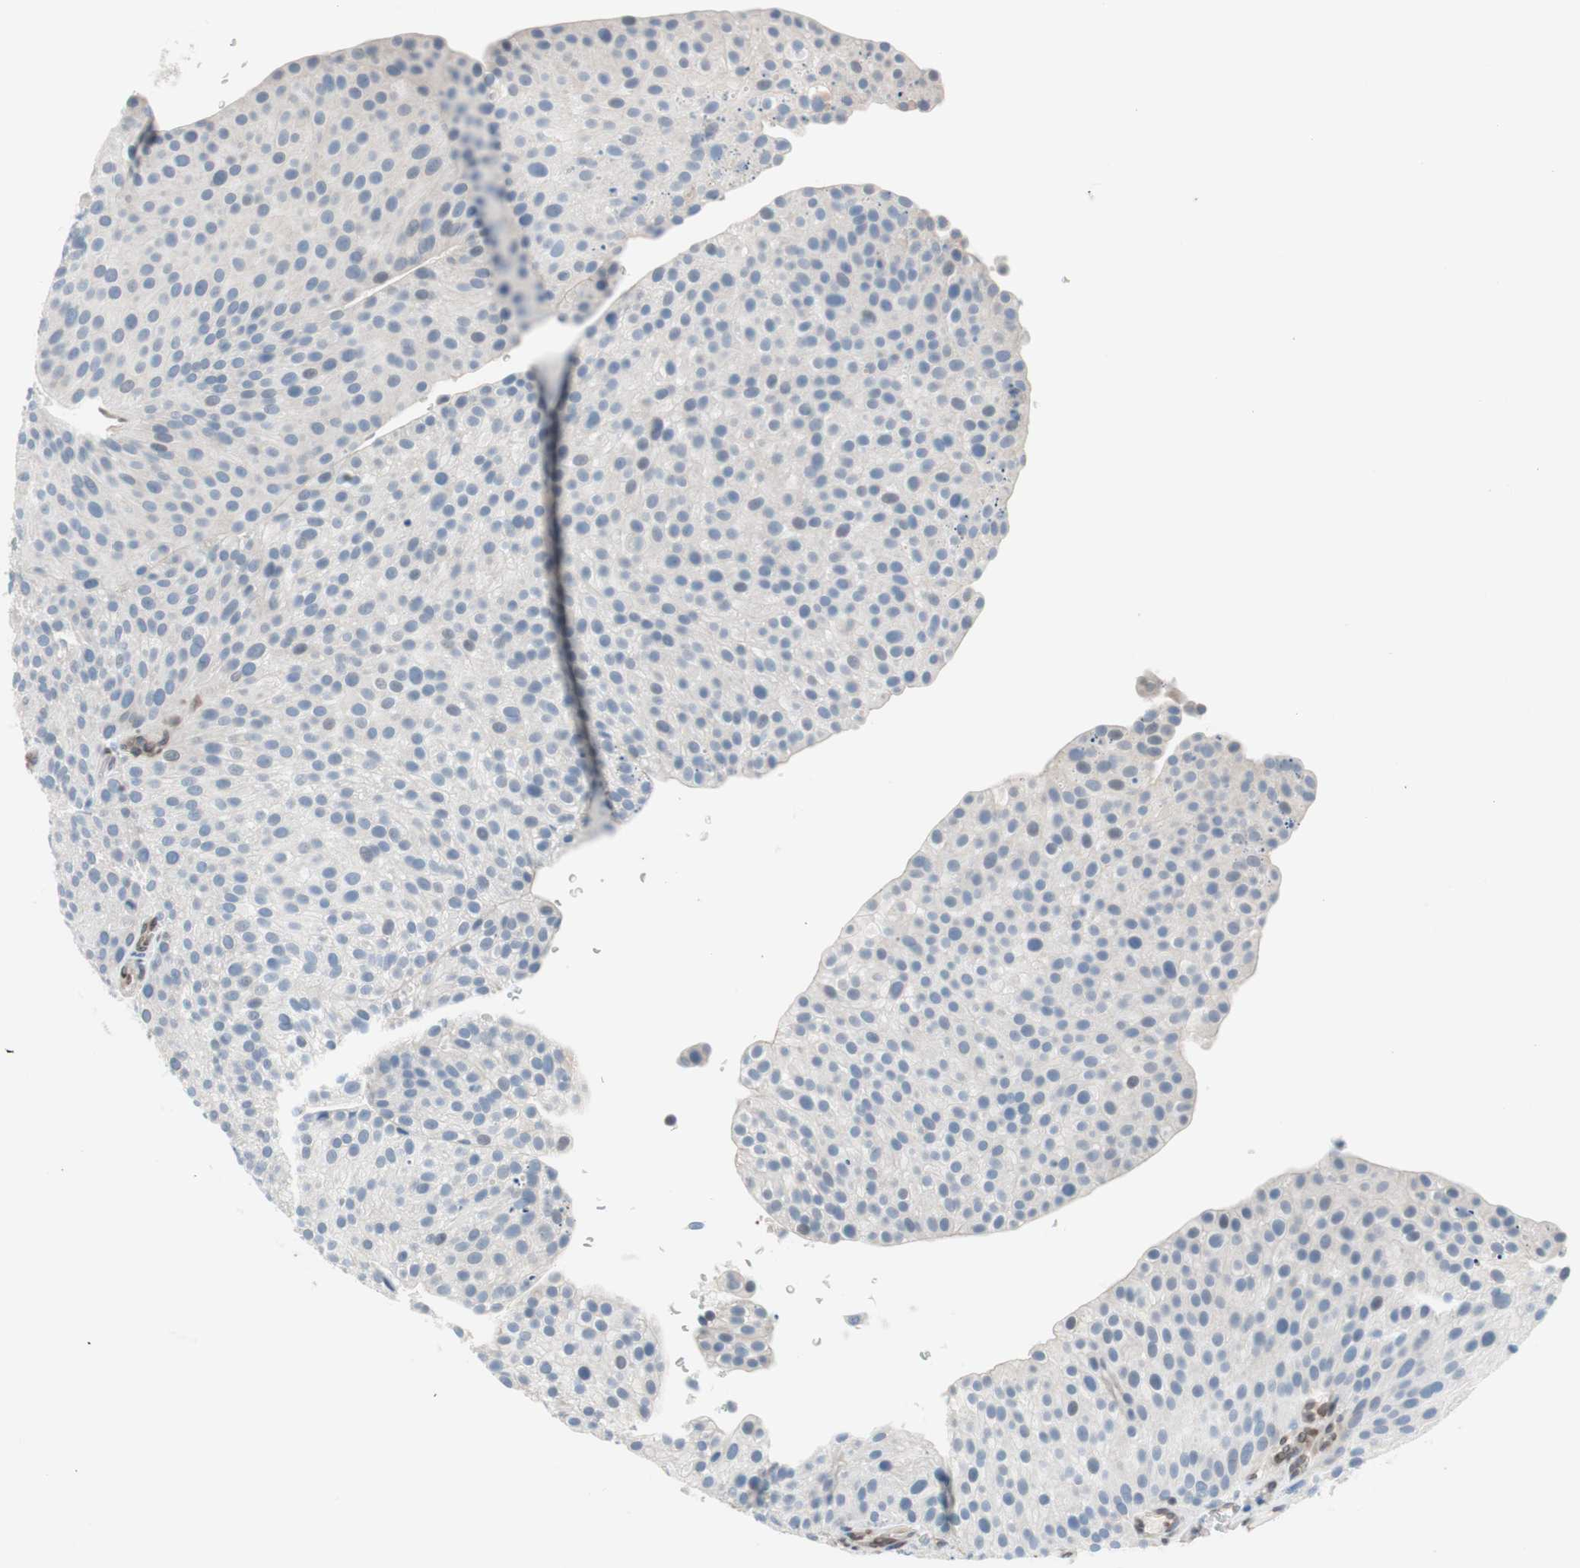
{"staining": {"intensity": "negative", "quantity": "none", "location": "none"}, "tissue": "urothelial cancer", "cell_type": "Tumor cells", "image_type": "cancer", "snomed": [{"axis": "morphology", "description": "Urothelial carcinoma, Low grade"}, {"axis": "topography", "description": "Smooth muscle"}, {"axis": "topography", "description": "Urinary bladder"}], "caption": "Immunohistochemistry image of urothelial cancer stained for a protein (brown), which reveals no positivity in tumor cells.", "gene": "ARNT2", "patient": {"sex": "male", "age": 60}}